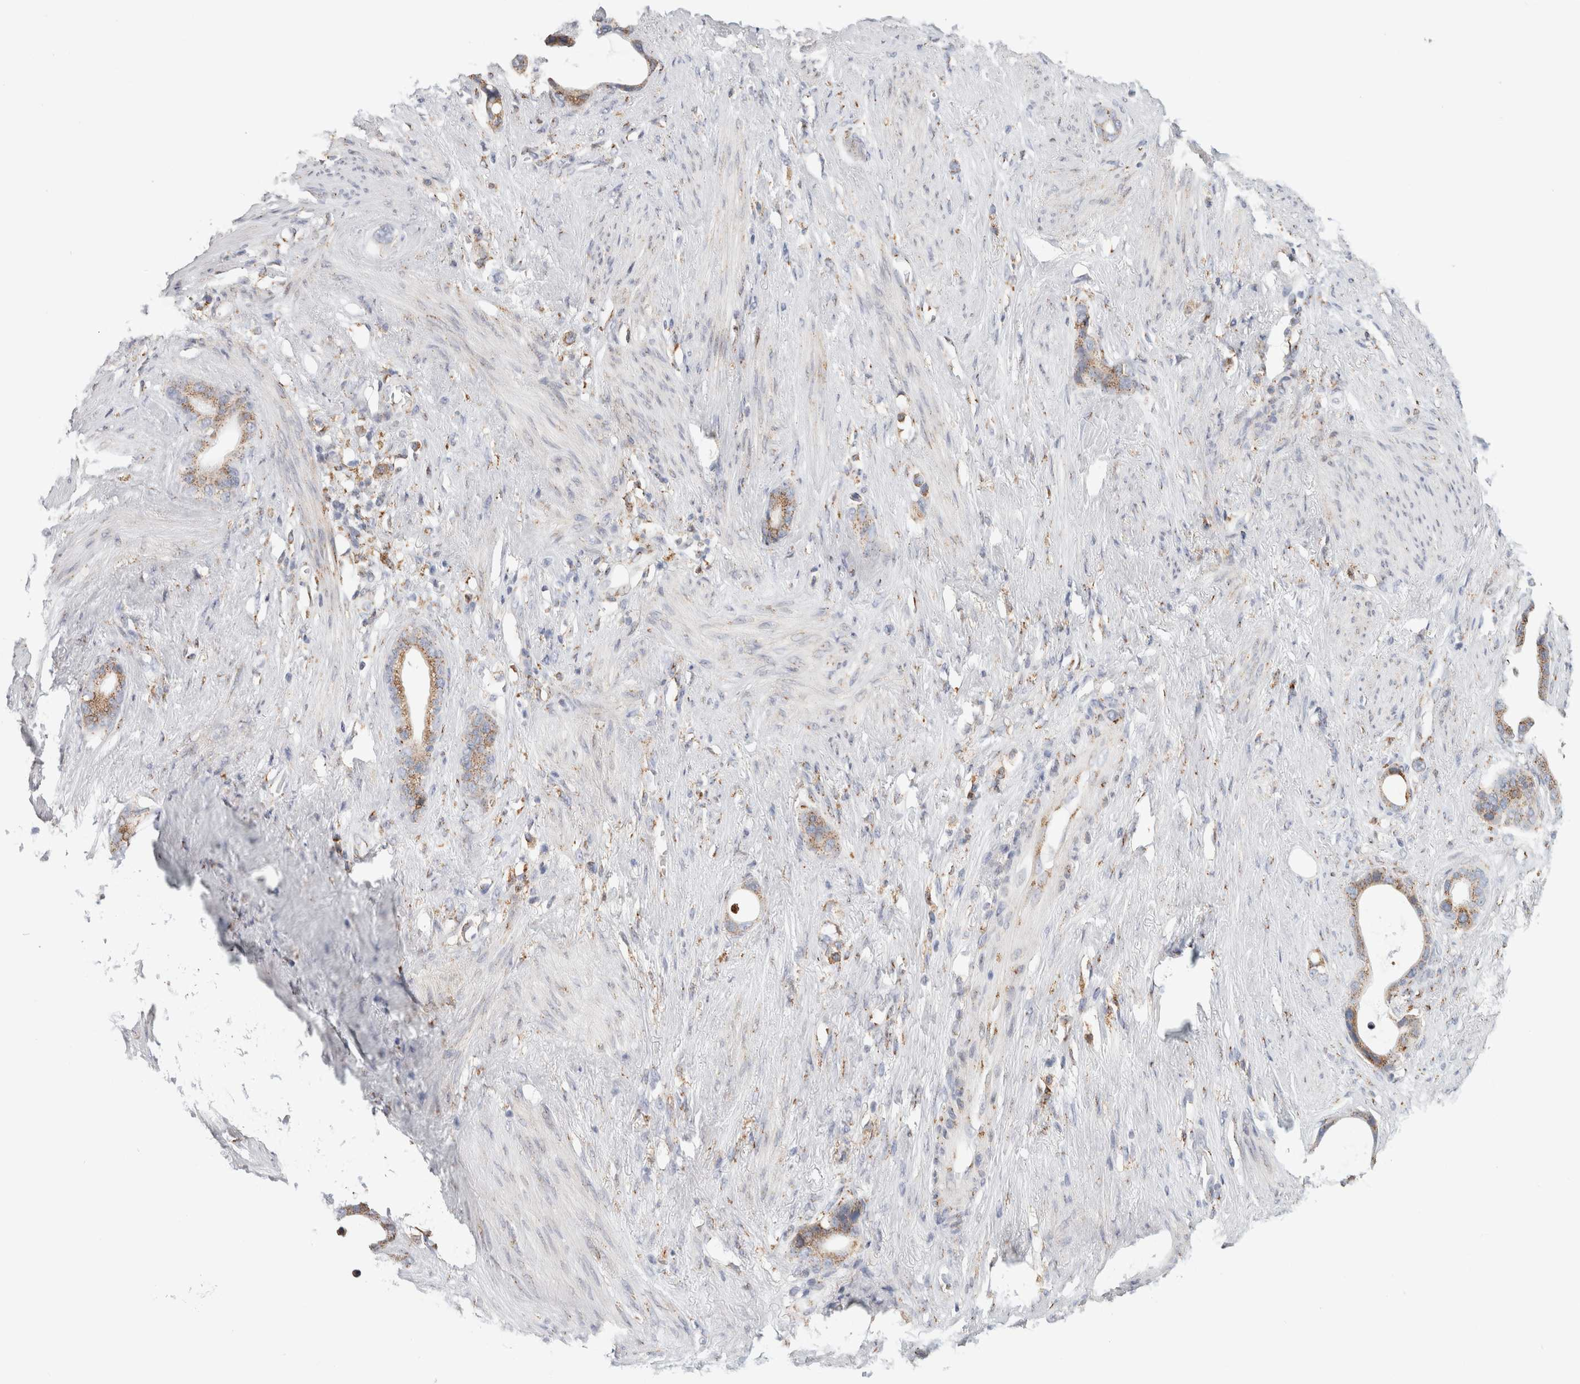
{"staining": {"intensity": "moderate", "quantity": ">75%", "location": "cytoplasmic/membranous"}, "tissue": "stomach cancer", "cell_type": "Tumor cells", "image_type": "cancer", "snomed": [{"axis": "morphology", "description": "Adenocarcinoma, NOS"}, {"axis": "topography", "description": "Stomach"}], "caption": "Immunohistochemical staining of human adenocarcinoma (stomach) demonstrates moderate cytoplasmic/membranous protein expression in about >75% of tumor cells. (DAB (3,3'-diaminobenzidine) IHC, brown staining for protein, blue staining for nuclei).", "gene": "MCFD2", "patient": {"sex": "female", "age": 75}}